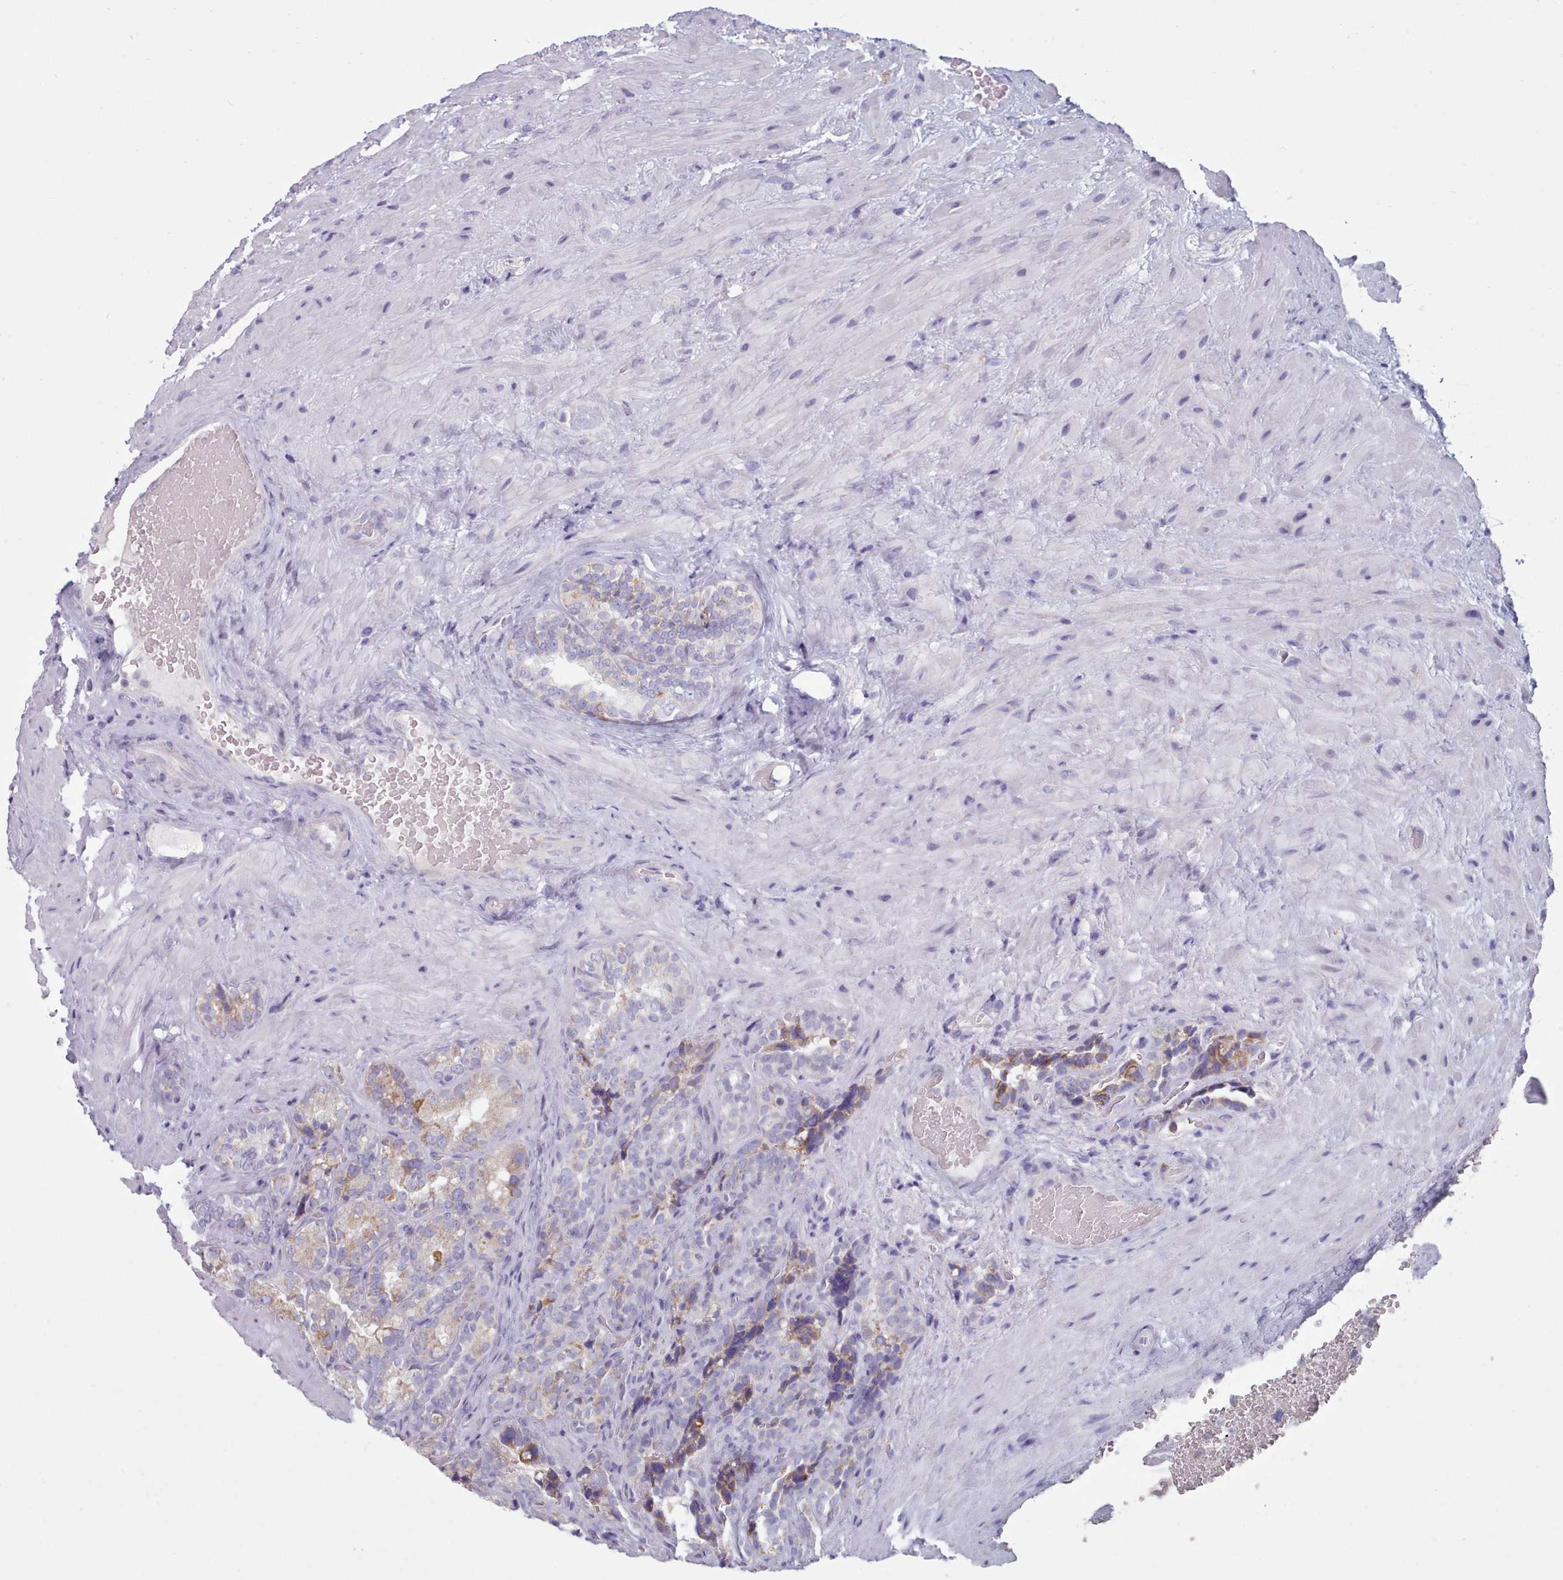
{"staining": {"intensity": "weak", "quantity": "<25%", "location": "cytoplasmic/membranous"}, "tissue": "seminal vesicle", "cell_type": "Glandular cells", "image_type": "normal", "snomed": [{"axis": "morphology", "description": "Normal tissue, NOS"}, {"axis": "topography", "description": "Seminal veicle"}, {"axis": "topography", "description": "Peripheral nerve tissue"}], "caption": "Immunohistochemistry (IHC) photomicrograph of benign human seminal vesicle stained for a protein (brown), which displays no expression in glandular cells.", "gene": "HAO1", "patient": {"sex": "male", "age": 67}}